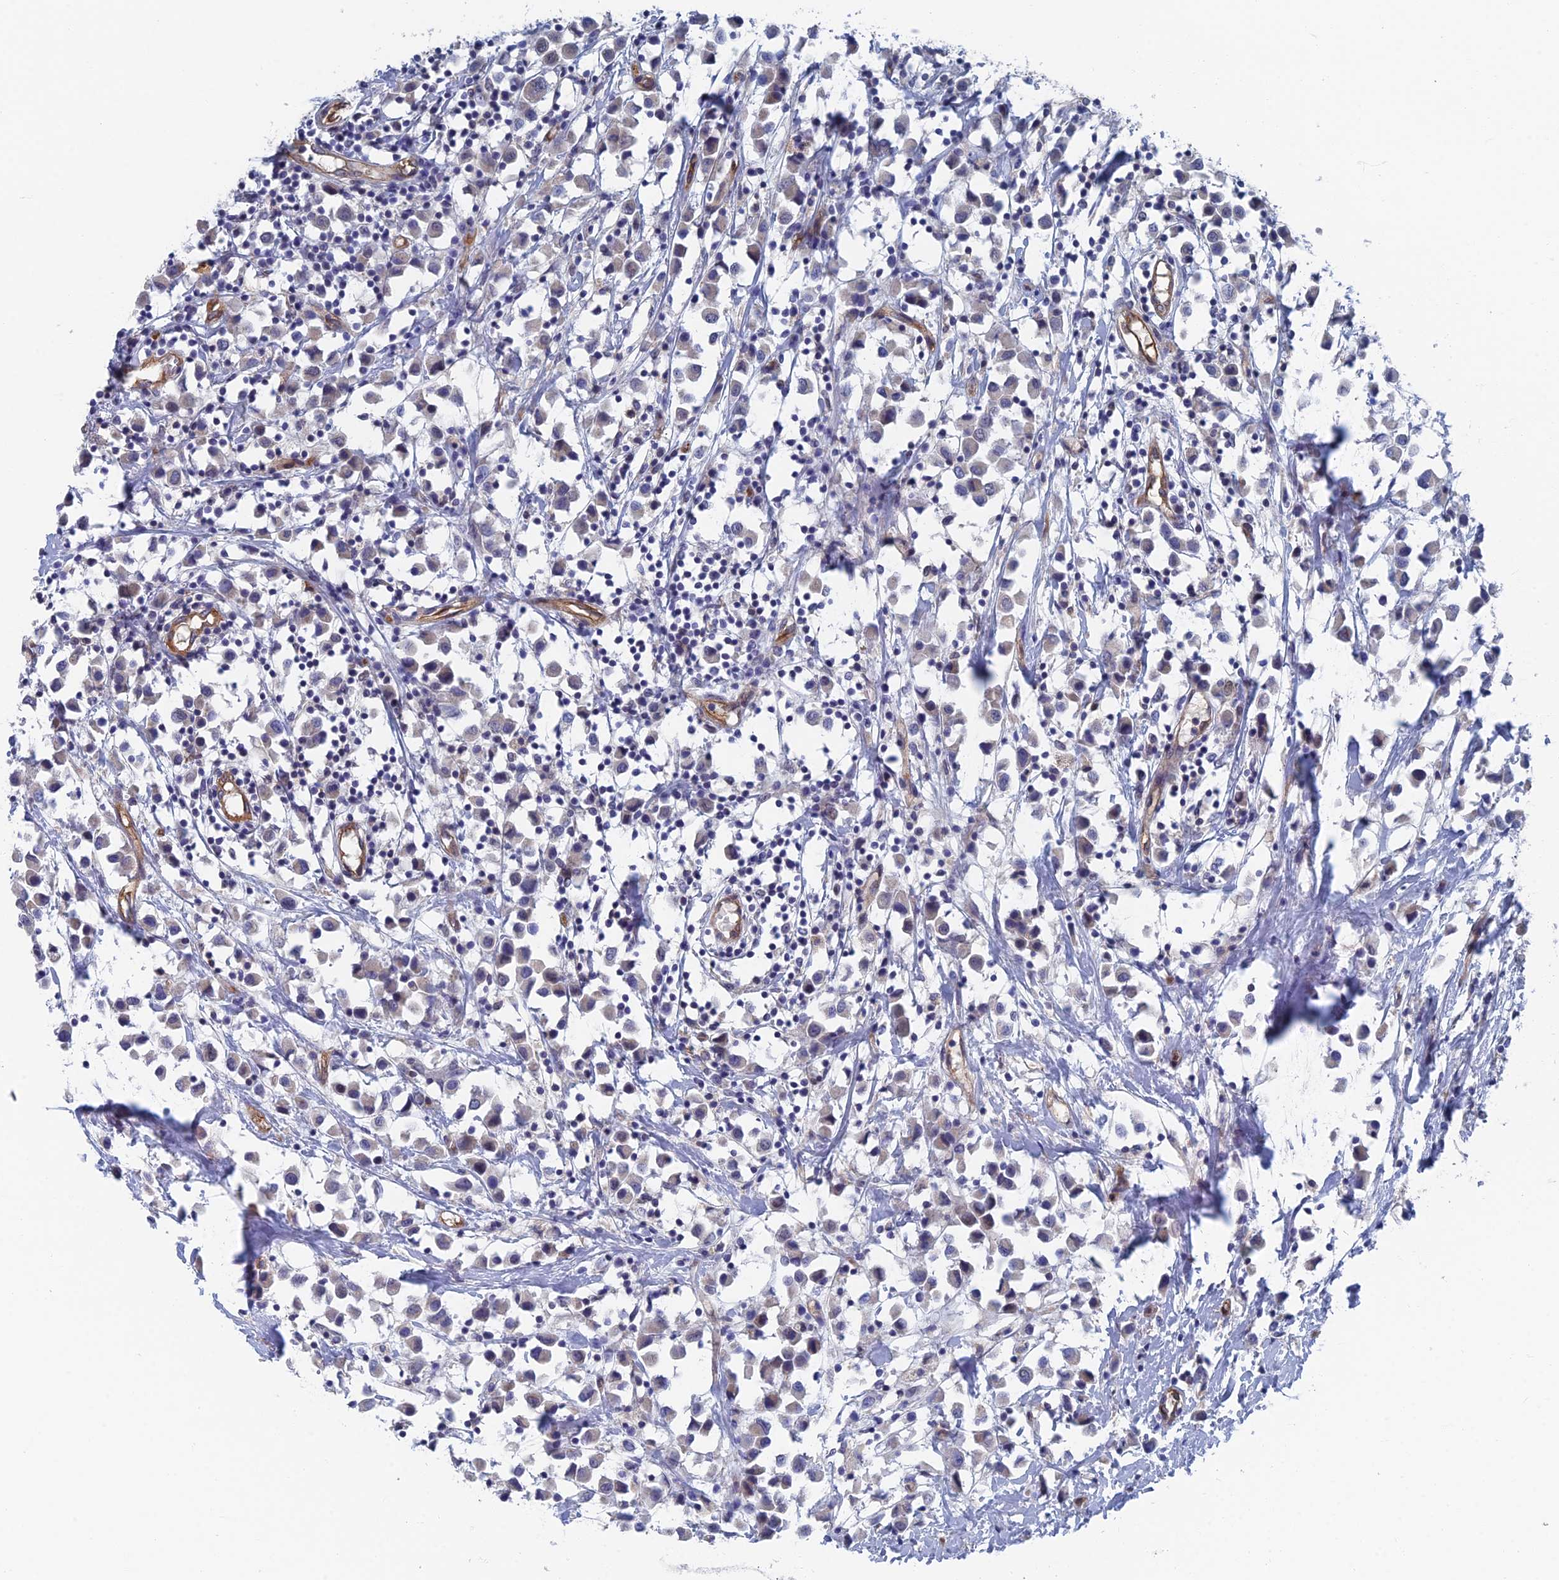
{"staining": {"intensity": "negative", "quantity": "none", "location": "none"}, "tissue": "breast cancer", "cell_type": "Tumor cells", "image_type": "cancer", "snomed": [{"axis": "morphology", "description": "Duct carcinoma"}, {"axis": "topography", "description": "Breast"}], "caption": "This image is of intraductal carcinoma (breast) stained with IHC to label a protein in brown with the nuclei are counter-stained blue. There is no staining in tumor cells.", "gene": "ARAP3", "patient": {"sex": "female", "age": 61}}